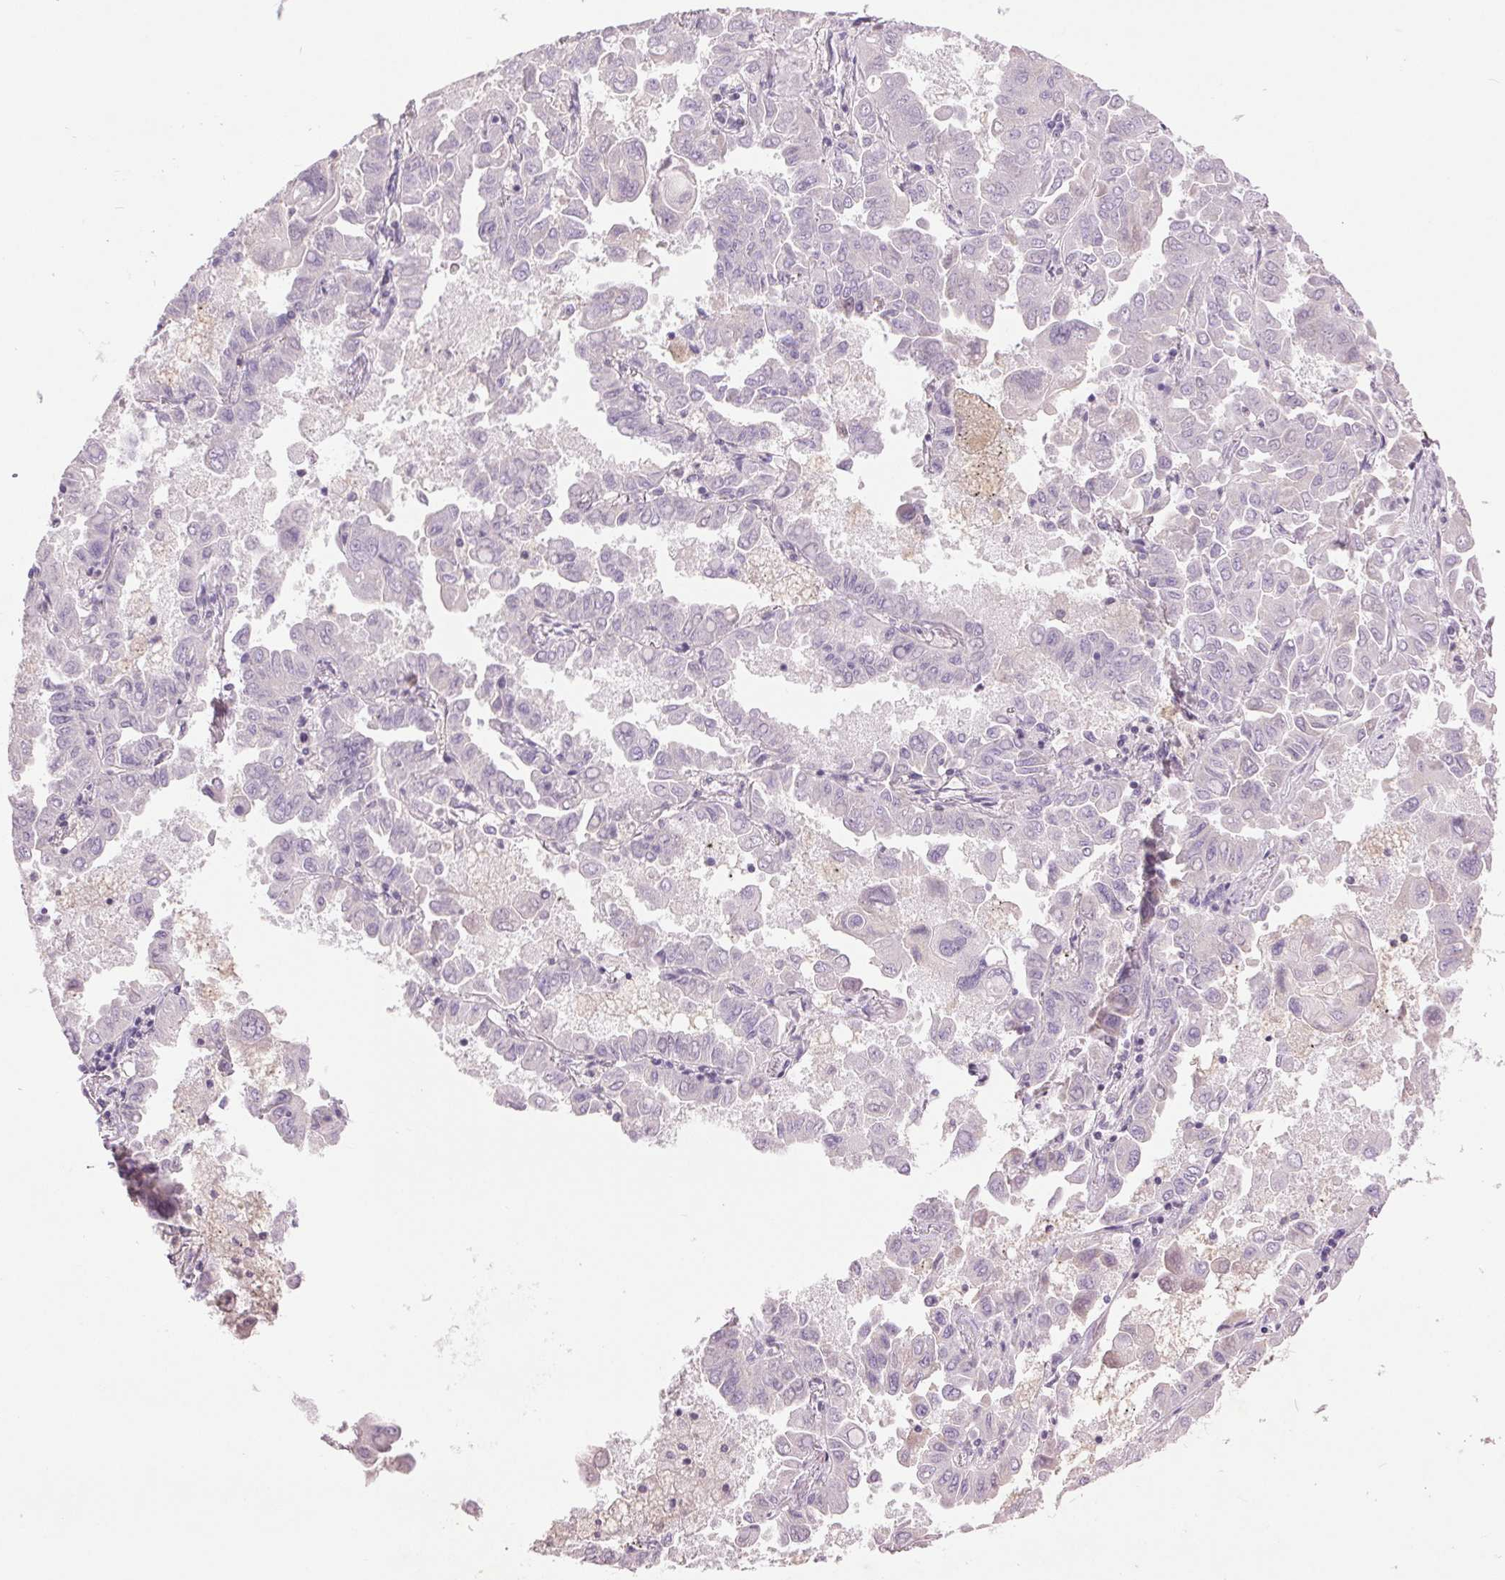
{"staining": {"intensity": "negative", "quantity": "none", "location": "none"}, "tissue": "lung cancer", "cell_type": "Tumor cells", "image_type": "cancer", "snomed": [{"axis": "morphology", "description": "Adenocarcinoma, NOS"}, {"axis": "topography", "description": "Lung"}], "caption": "Photomicrograph shows no protein staining in tumor cells of lung adenocarcinoma tissue. Brightfield microscopy of IHC stained with DAB (3,3'-diaminobenzidine) (brown) and hematoxylin (blue), captured at high magnification.", "gene": "FXYD4", "patient": {"sex": "male", "age": 64}}